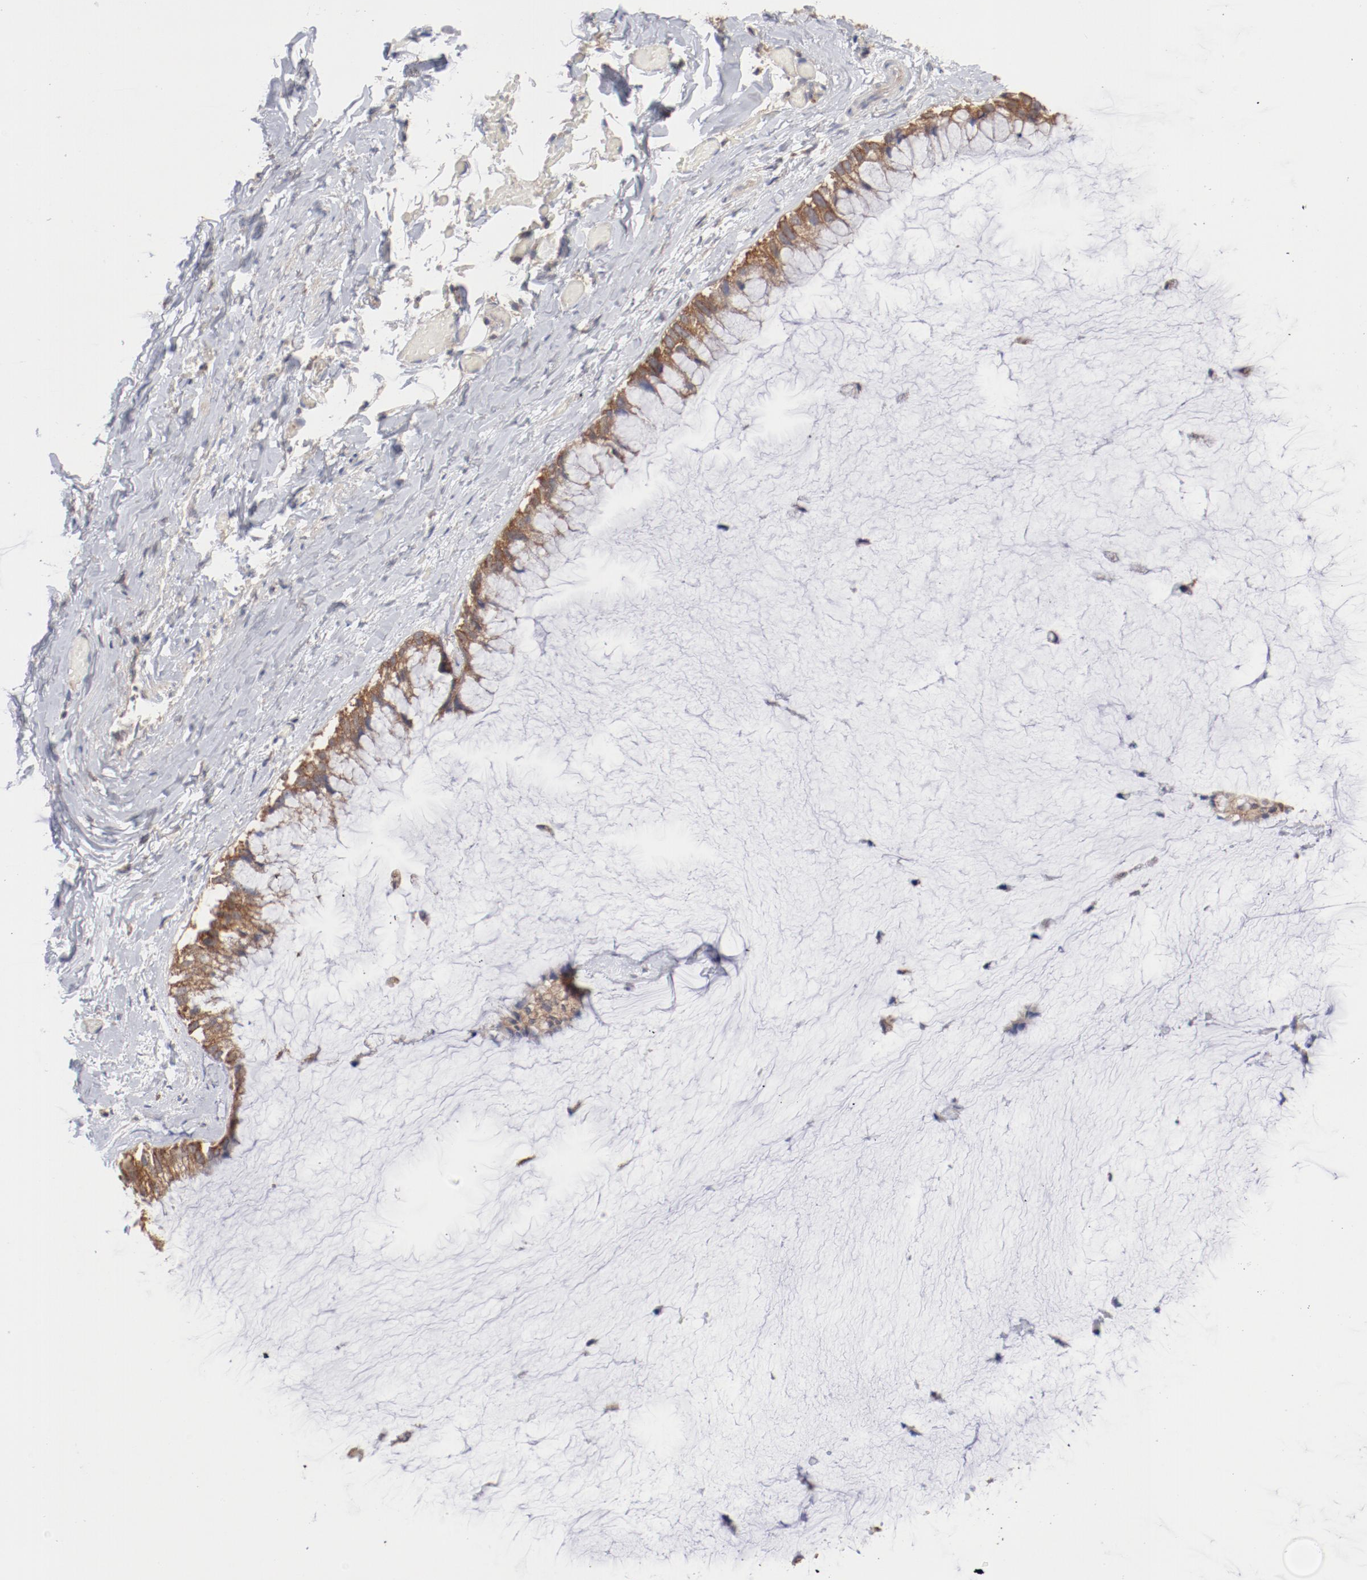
{"staining": {"intensity": "moderate", "quantity": ">75%", "location": "cytoplasmic/membranous"}, "tissue": "ovarian cancer", "cell_type": "Tumor cells", "image_type": "cancer", "snomed": [{"axis": "morphology", "description": "Cystadenocarcinoma, mucinous, NOS"}, {"axis": "topography", "description": "Ovary"}], "caption": "Protein expression analysis of ovarian cancer reveals moderate cytoplasmic/membranous positivity in about >75% of tumor cells.", "gene": "PPFIBP2", "patient": {"sex": "female", "age": 39}}